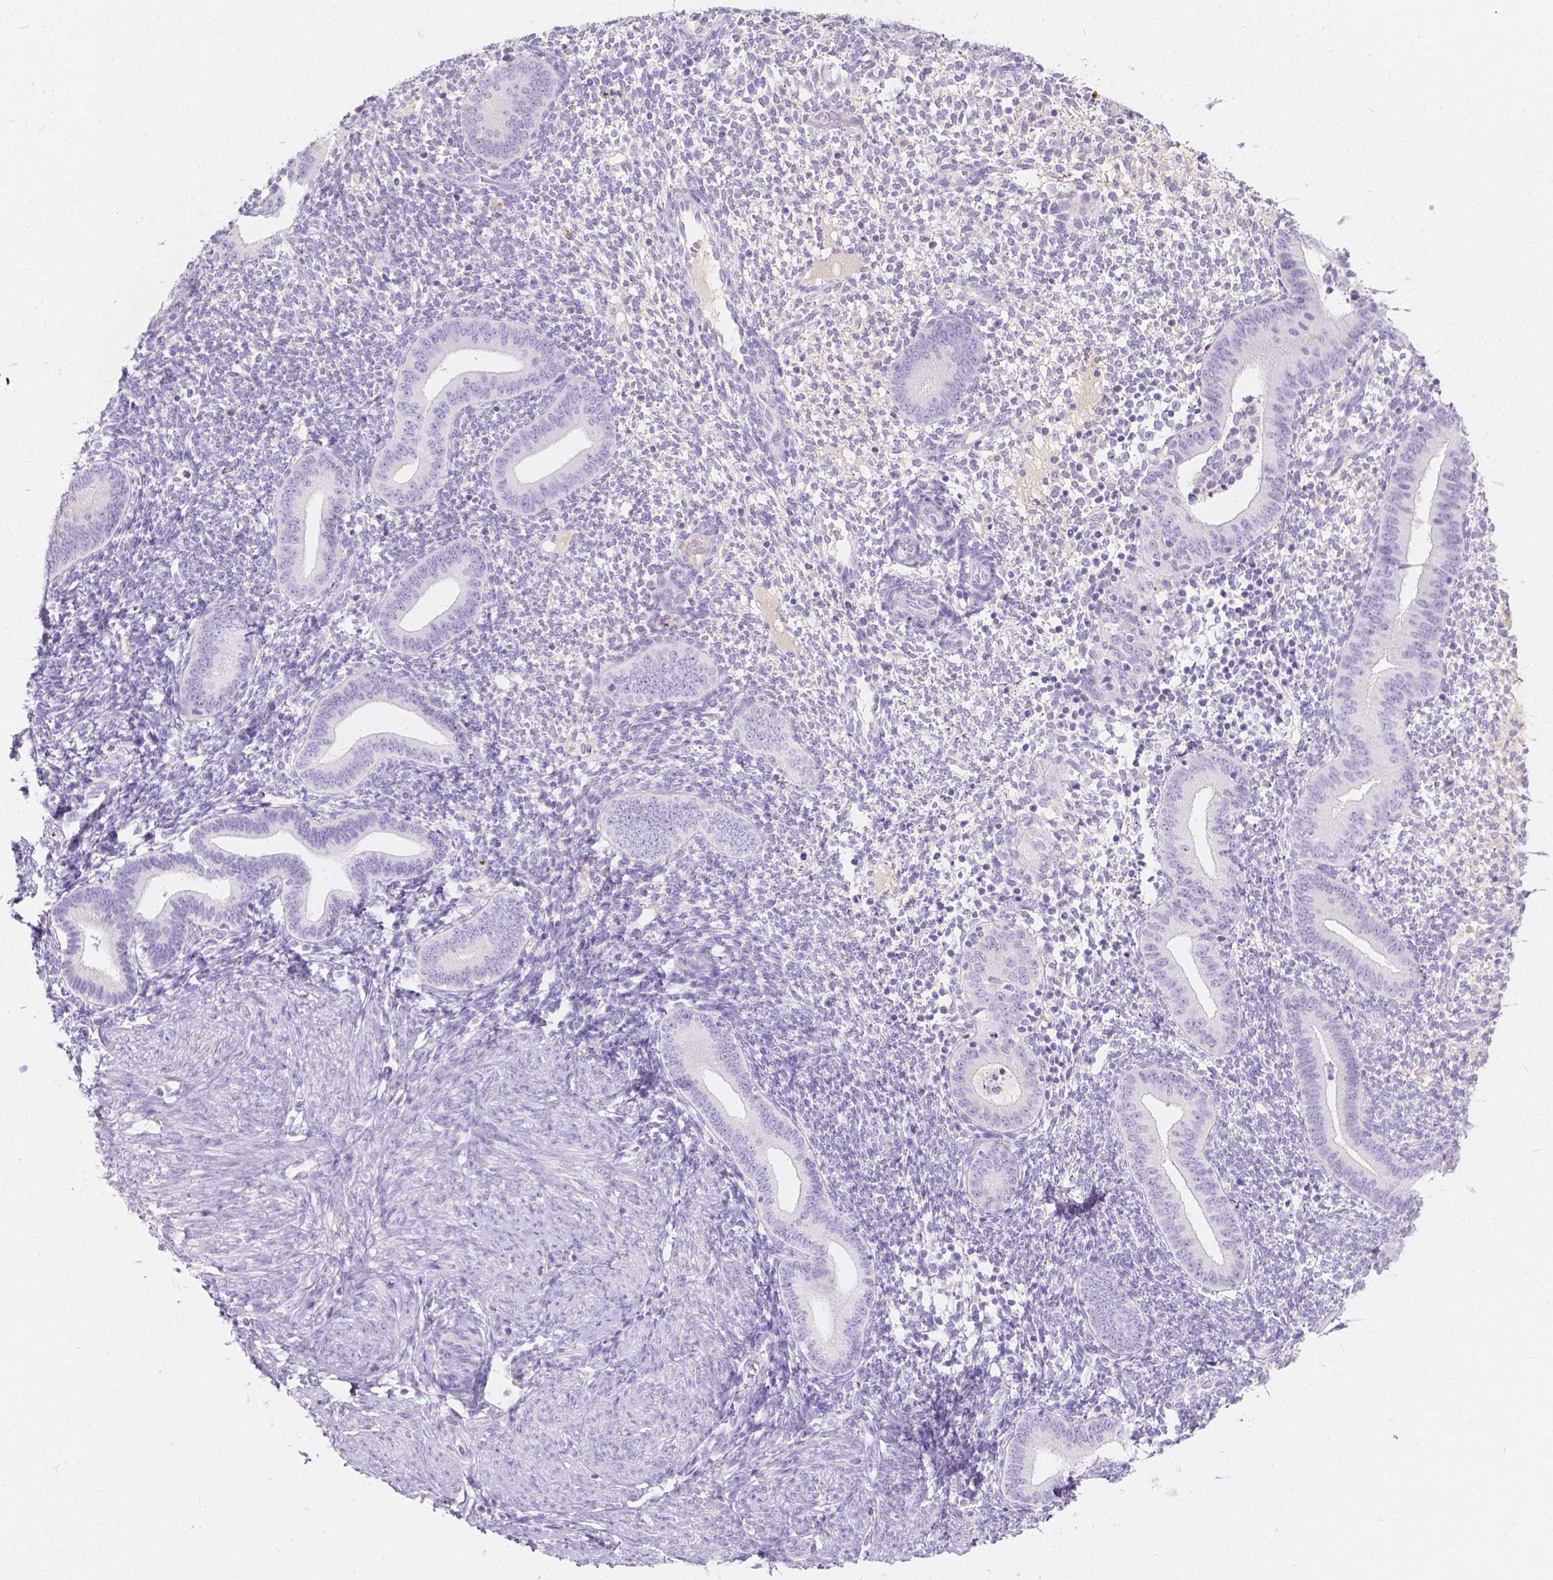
{"staining": {"intensity": "negative", "quantity": "none", "location": "none"}, "tissue": "endometrium", "cell_type": "Cells in endometrial stroma", "image_type": "normal", "snomed": [{"axis": "morphology", "description": "Normal tissue, NOS"}, {"axis": "topography", "description": "Endometrium"}], "caption": "IHC of benign endometrium shows no staining in cells in endometrial stroma. (Brightfield microscopy of DAB immunohistochemistry at high magnification).", "gene": "GAL3ST2", "patient": {"sex": "female", "age": 40}}